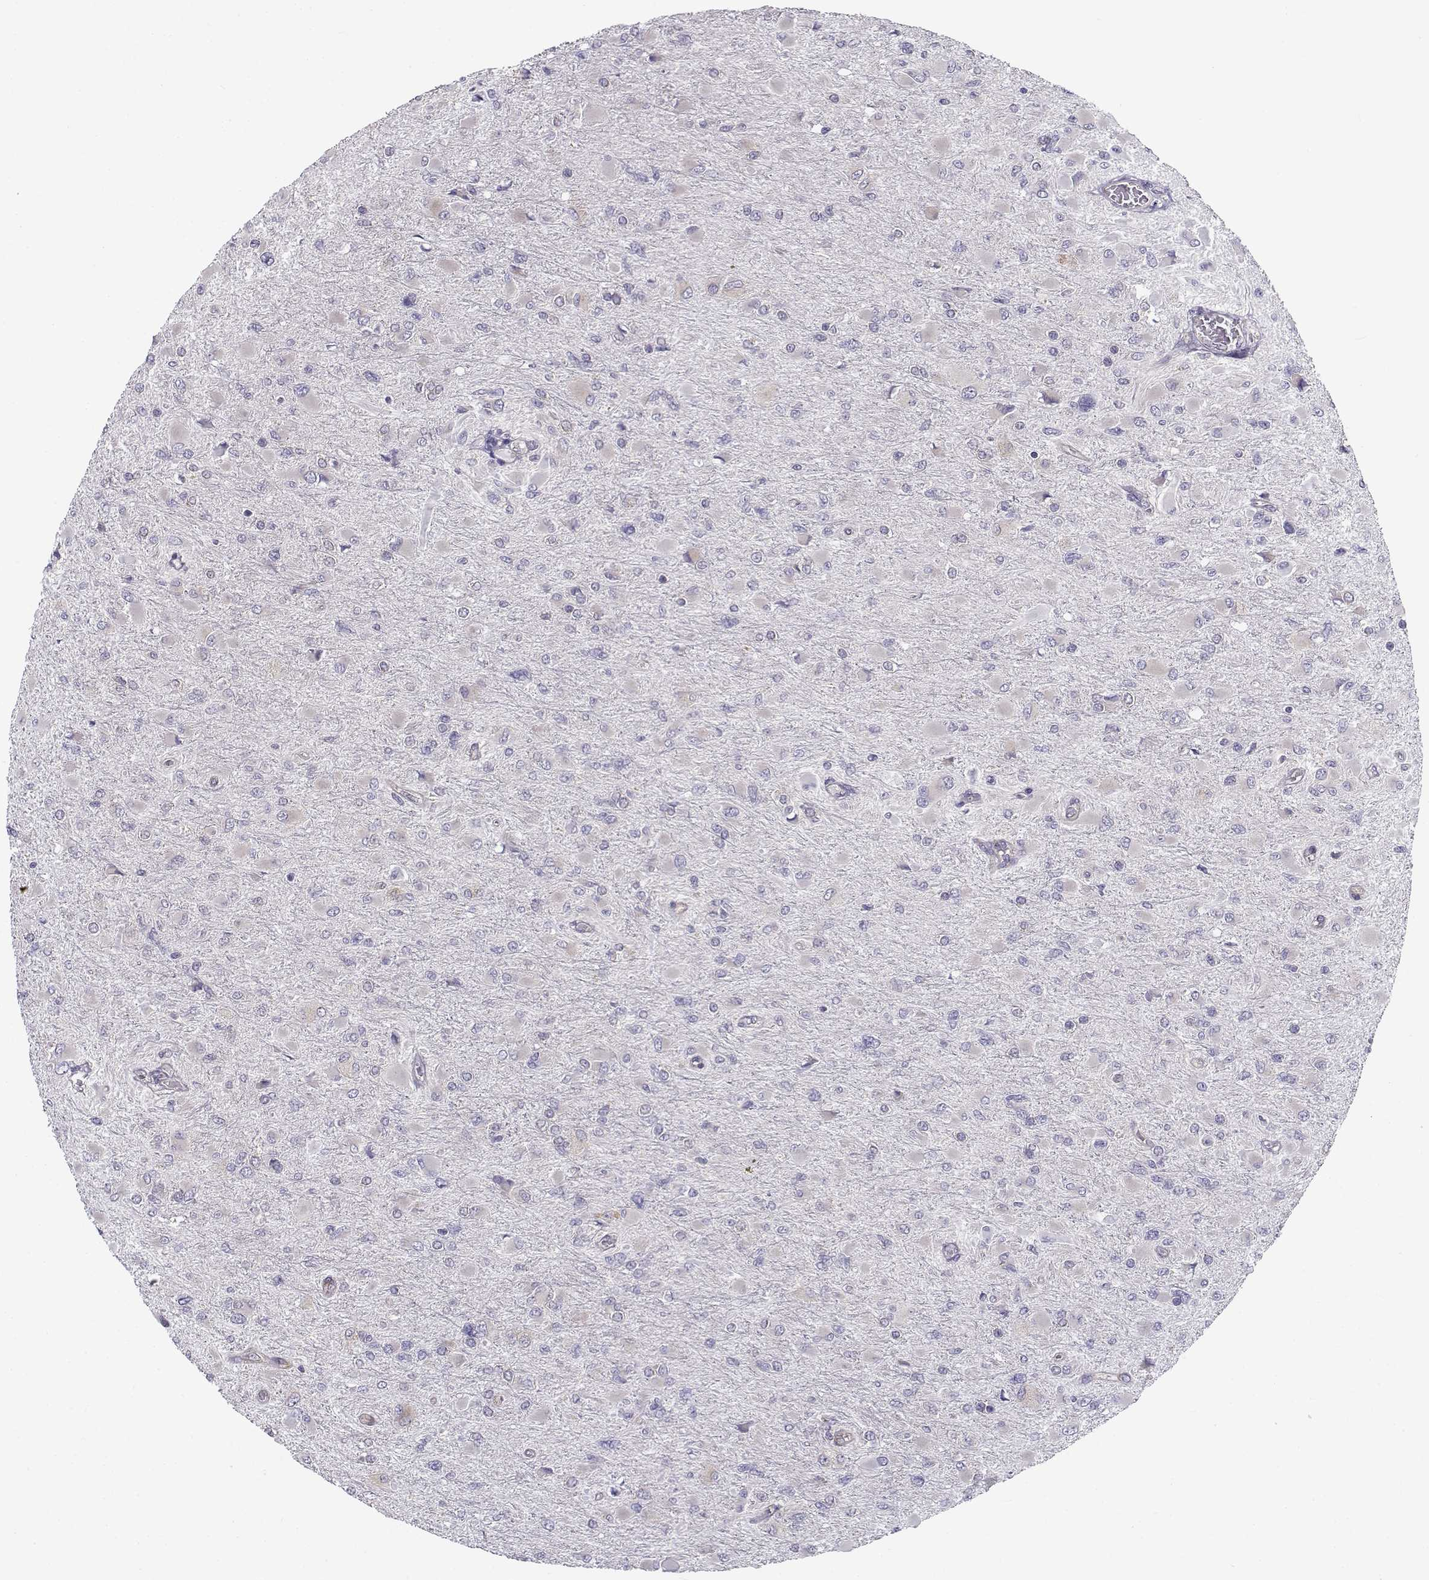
{"staining": {"intensity": "negative", "quantity": "none", "location": "none"}, "tissue": "glioma", "cell_type": "Tumor cells", "image_type": "cancer", "snomed": [{"axis": "morphology", "description": "Glioma, malignant, High grade"}, {"axis": "topography", "description": "Cerebral cortex"}], "caption": "An immunohistochemistry (IHC) photomicrograph of glioma is shown. There is no staining in tumor cells of glioma. (DAB immunohistochemistry, high magnification).", "gene": "BEND6", "patient": {"sex": "female", "age": 36}}